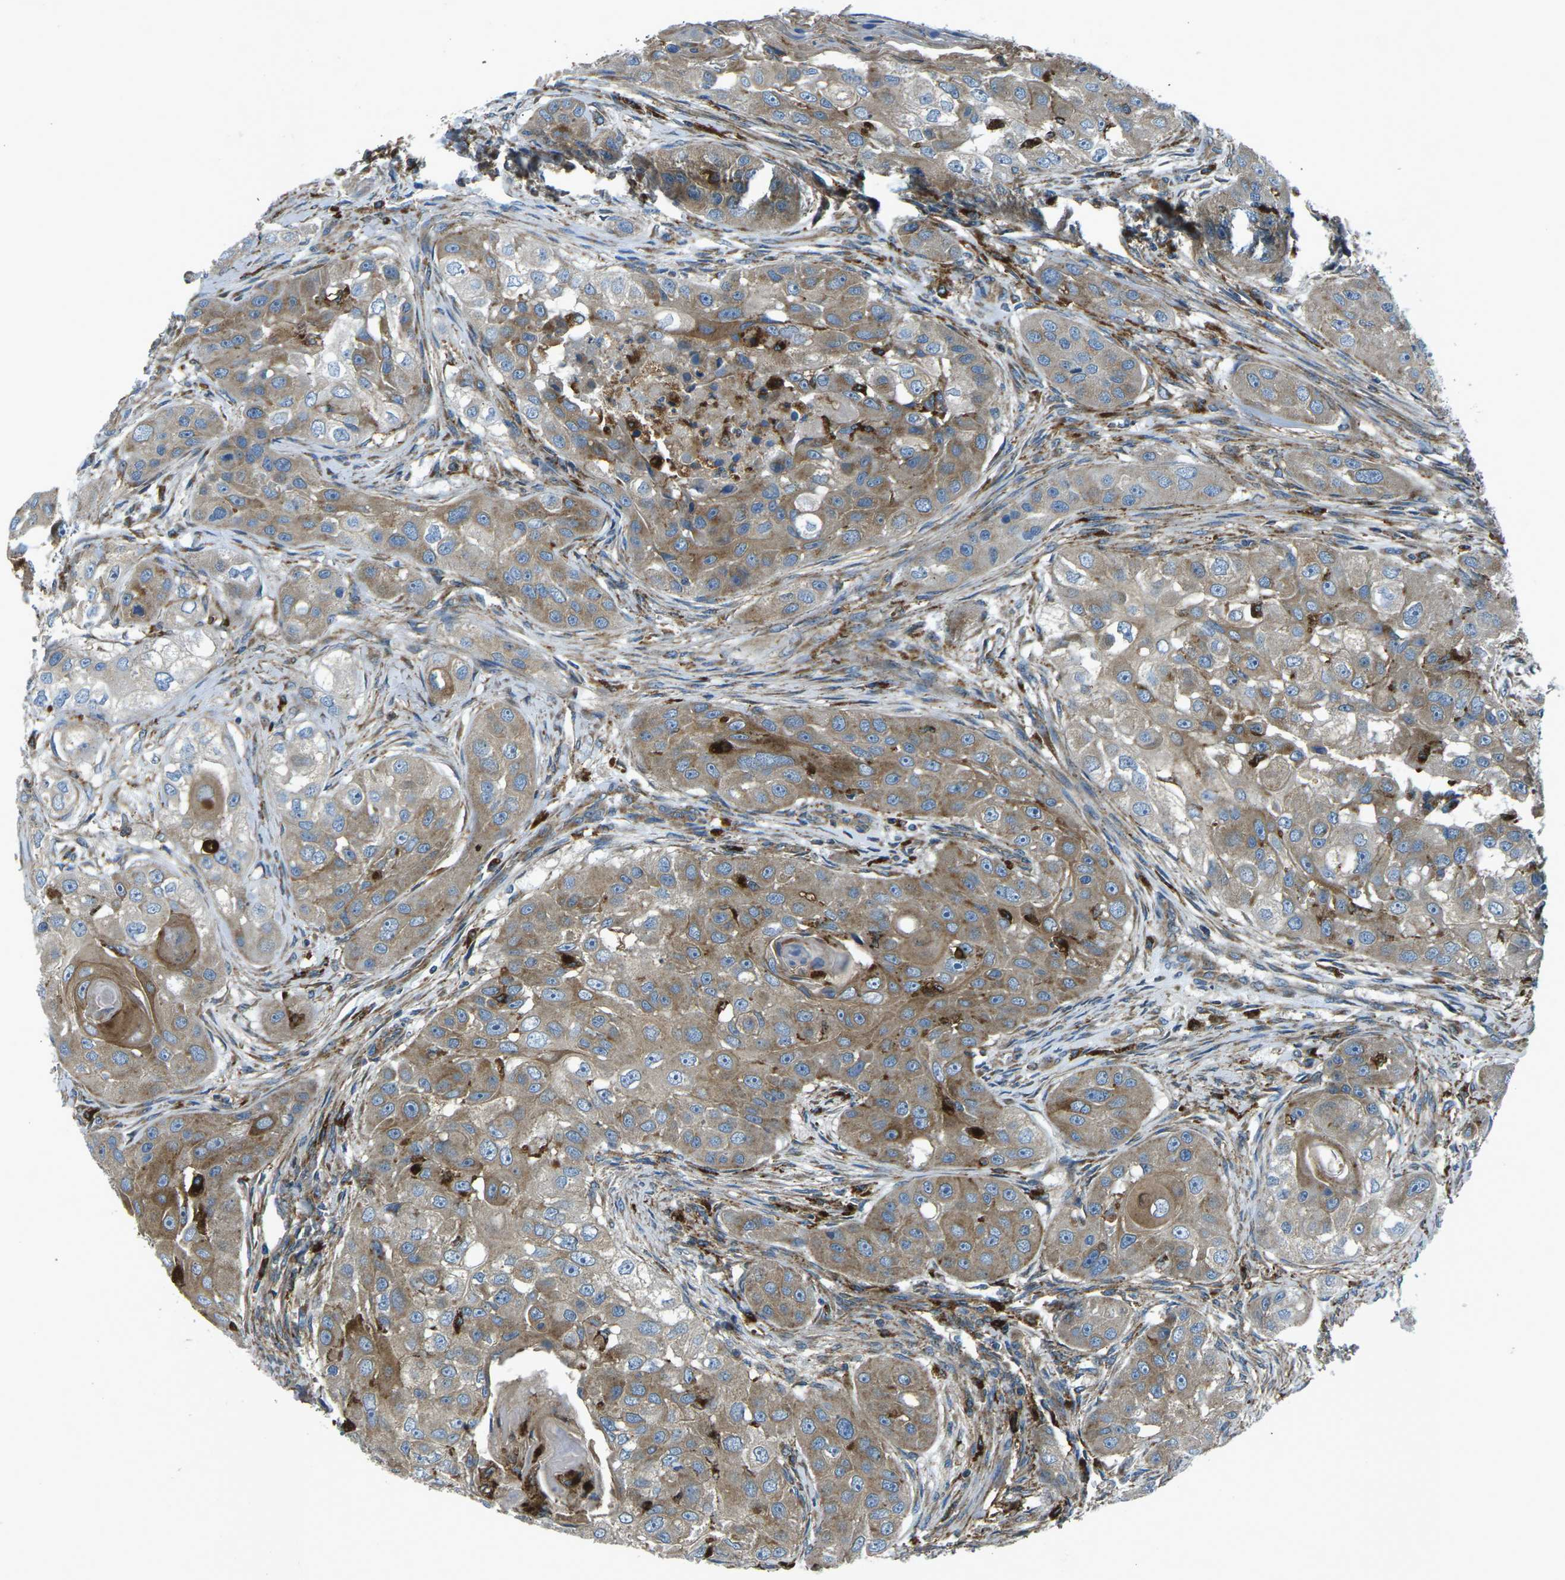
{"staining": {"intensity": "moderate", "quantity": "25%-75%", "location": "cytoplasmic/membranous"}, "tissue": "head and neck cancer", "cell_type": "Tumor cells", "image_type": "cancer", "snomed": [{"axis": "morphology", "description": "Normal tissue, NOS"}, {"axis": "morphology", "description": "Squamous cell carcinoma, NOS"}, {"axis": "topography", "description": "Skeletal muscle"}, {"axis": "topography", "description": "Head-Neck"}], "caption": "The histopathology image reveals staining of head and neck squamous cell carcinoma, revealing moderate cytoplasmic/membranous protein positivity (brown color) within tumor cells.", "gene": "CDK17", "patient": {"sex": "male", "age": 51}}